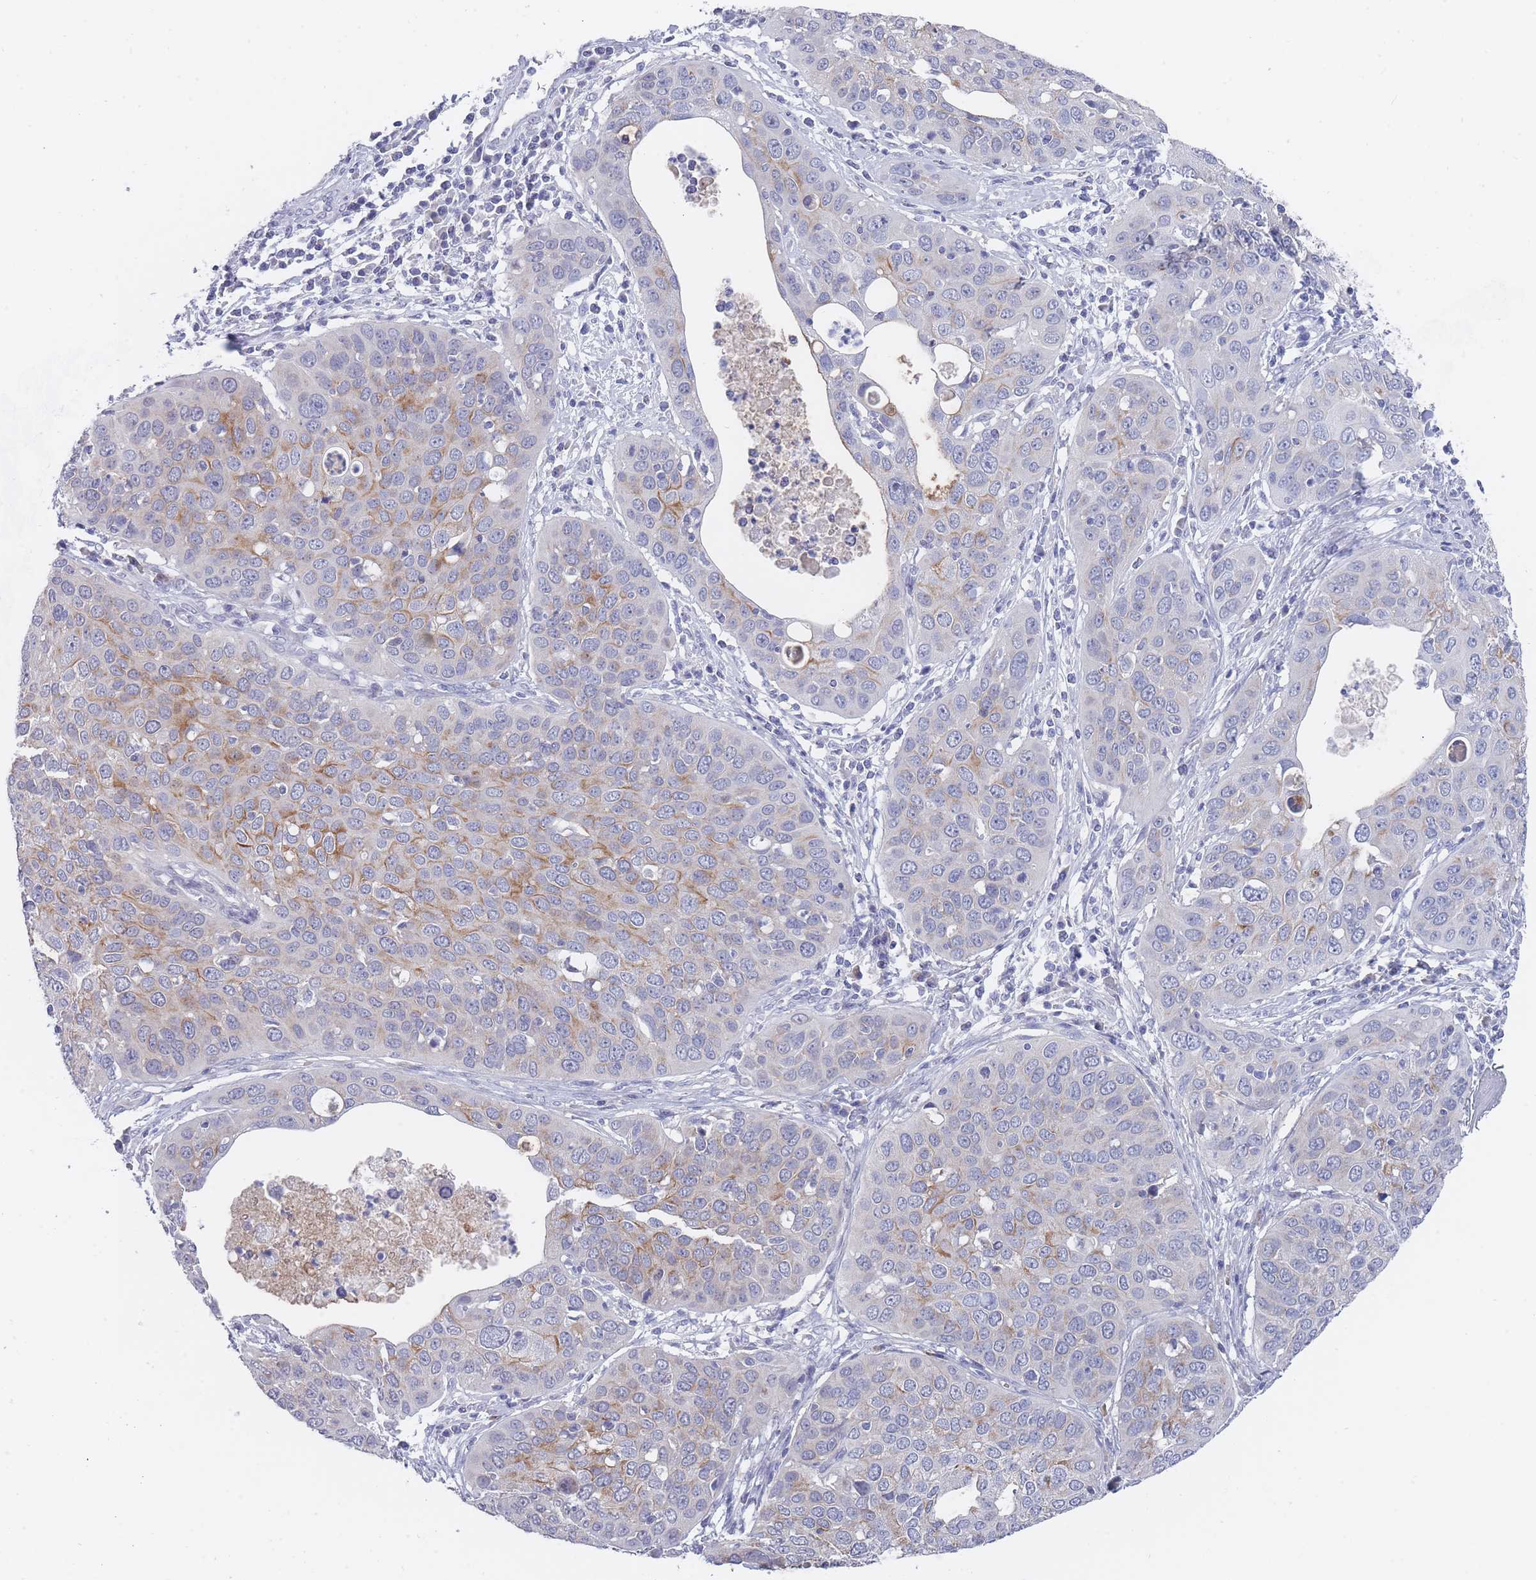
{"staining": {"intensity": "negative", "quantity": "none", "location": "none"}, "tissue": "cervical cancer", "cell_type": "Tumor cells", "image_type": "cancer", "snomed": [{"axis": "morphology", "description": "Squamous cell carcinoma, NOS"}, {"axis": "topography", "description": "Cervix"}], "caption": "Tumor cells are negative for protein expression in human cervical cancer (squamous cell carcinoma).", "gene": "PIGU", "patient": {"sex": "female", "age": 36}}